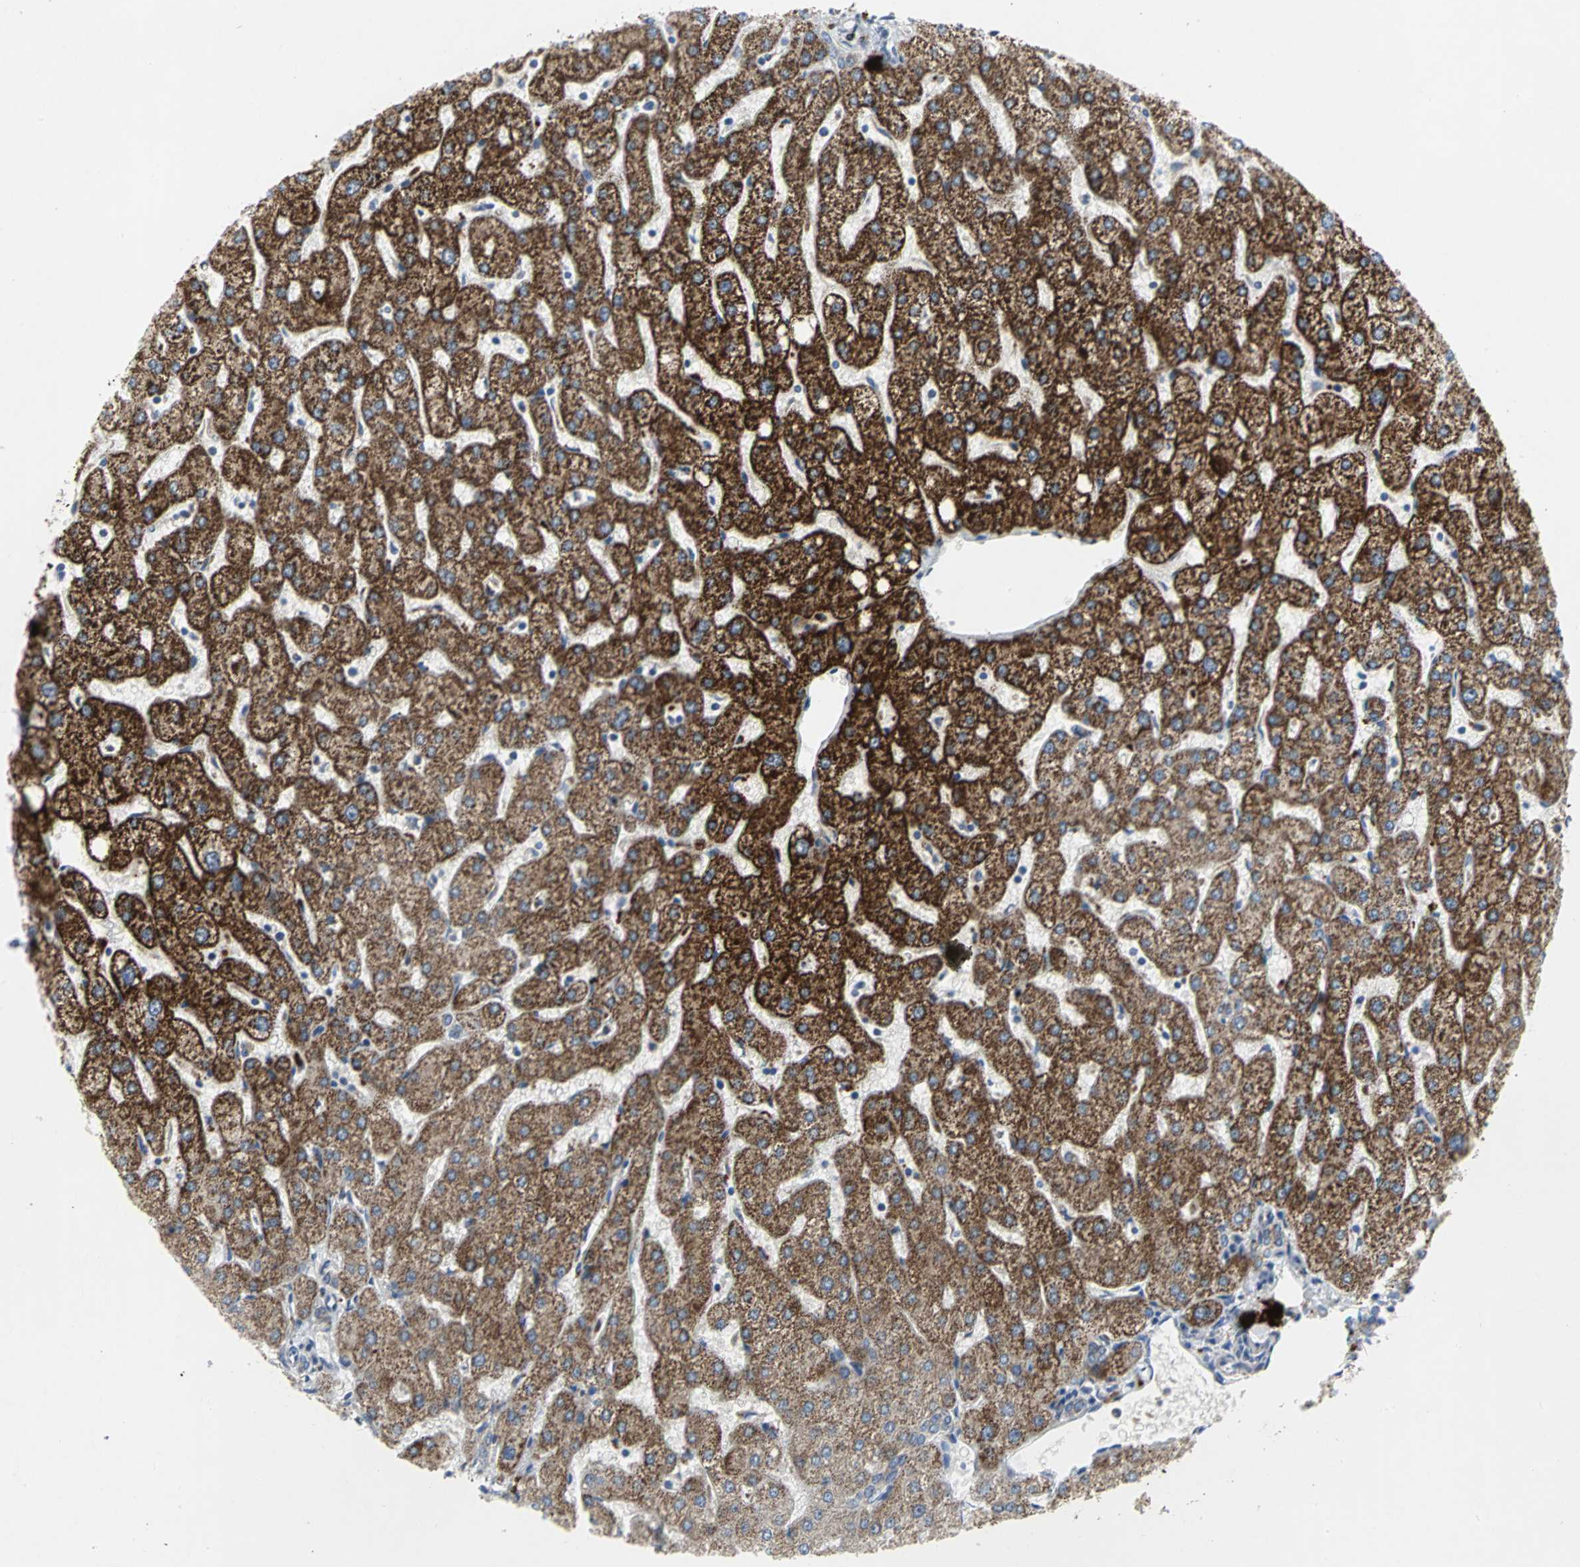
{"staining": {"intensity": "weak", "quantity": ">75%", "location": "cytoplasmic/membranous"}, "tissue": "liver", "cell_type": "Cholangiocytes", "image_type": "normal", "snomed": [{"axis": "morphology", "description": "Normal tissue, NOS"}, {"axis": "topography", "description": "Liver"}], "caption": "Immunohistochemistry staining of normal liver, which reveals low levels of weak cytoplasmic/membranous expression in about >75% of cholangiocytes indicating weak cytoplasmic/membranous protein staining. The staining was performed using DAB (brown) for protein detection and nuclei were counterstained in hematoxylin (blue).", "gene": "SPPL2B", "patient": {"sex": "male", "age": 67}}